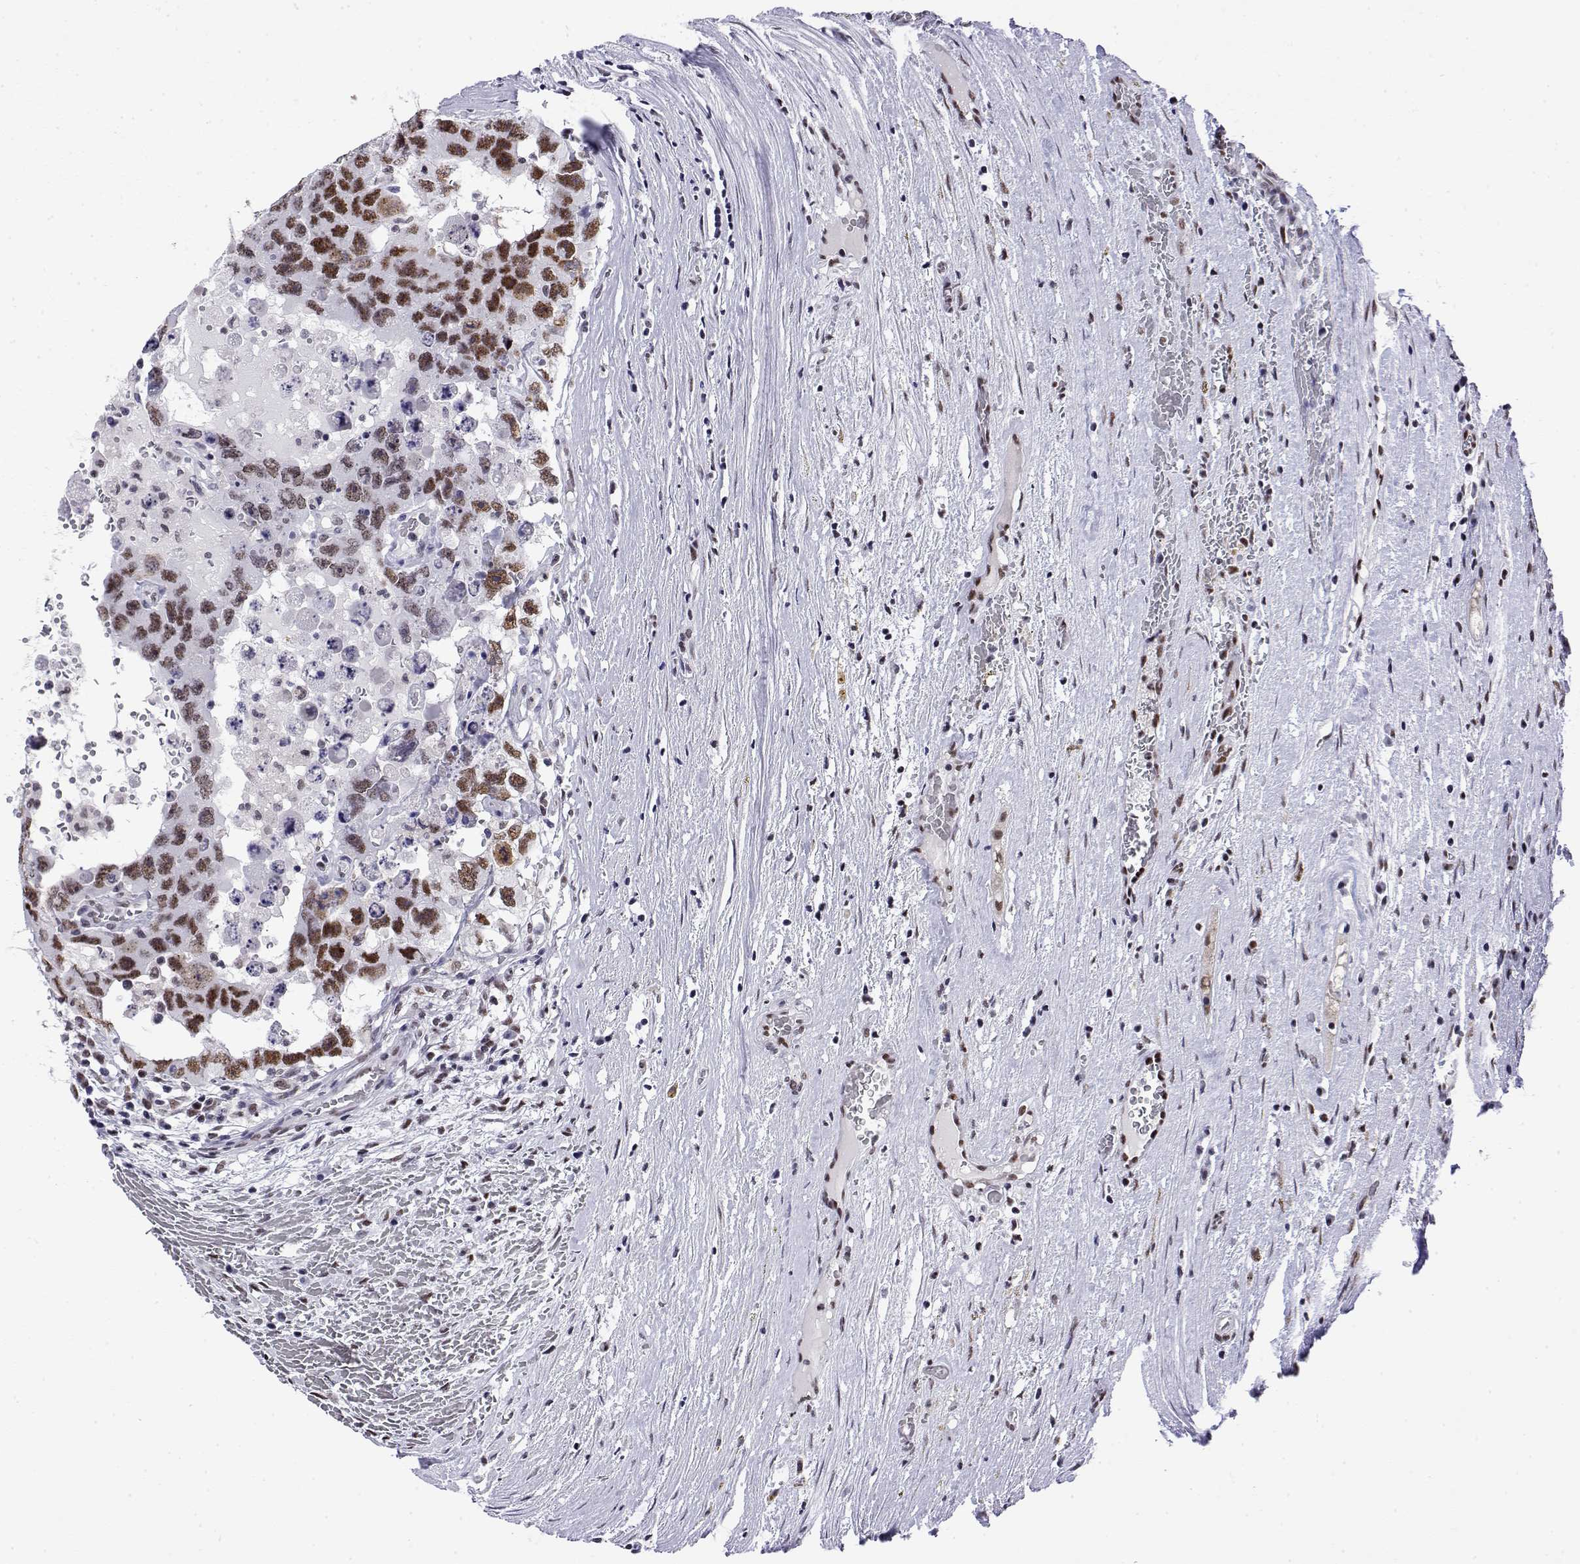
{"staining": {"intensity": "moderate", "quantity": ">75%", "location": "nuclear"}, "tissue": "testis cancer", "cell_type": "Tumor cells", "image_type": "cancer", "snomed": [{"axis": "morphology", "description": "Carcinoma, Embryonal, NOS"}, {"axis": "topography", "description": "Testis"}], "caption": "Protein analysis of testis embryonal carcinoma tissue displays moderate nuclear positivity in approximately >75% of tumor cells.", "gene": "POLDIP3", "patient": {"sex": "male", "age": 26}}